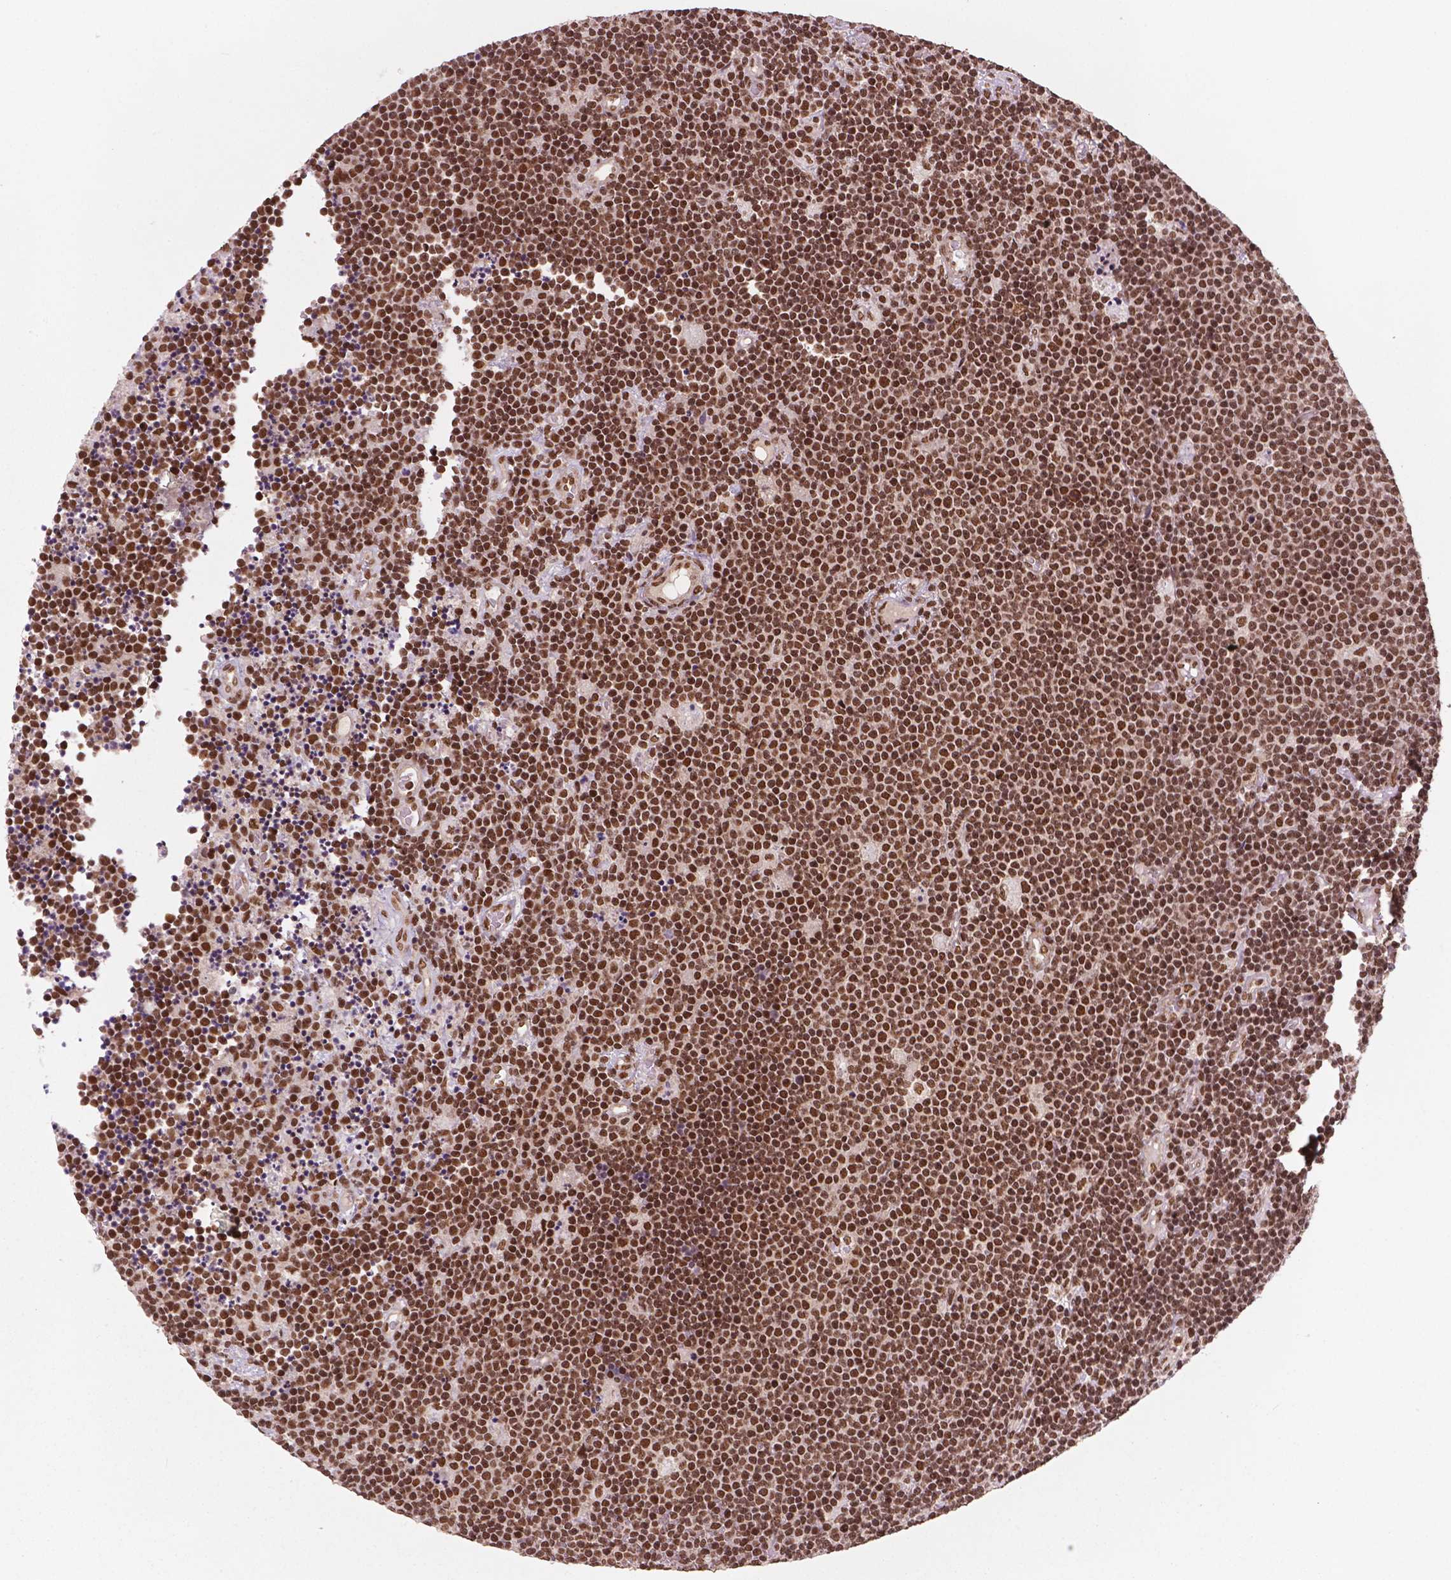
{"staining": {"intensity": "strong", "quantity": ">75%", "location": "nuclear"}, "tissue": "lymphoma", "cell_type": "Tumor cells", "image_type": "cancer", "snomed": [{"axis": "morphology", "description": "Malignant lymphoma, non-Hodgkin's type, Low grade"}, {"axis": "topography", "description": "Brain"}], "caption": "This photomicrograph reveals IHC staining of lymphoma, with high strong nuclear staining in about >75% of tumor cells.", "gene": "SIRT6", "patient": {"sex": "female", "age": 66}}